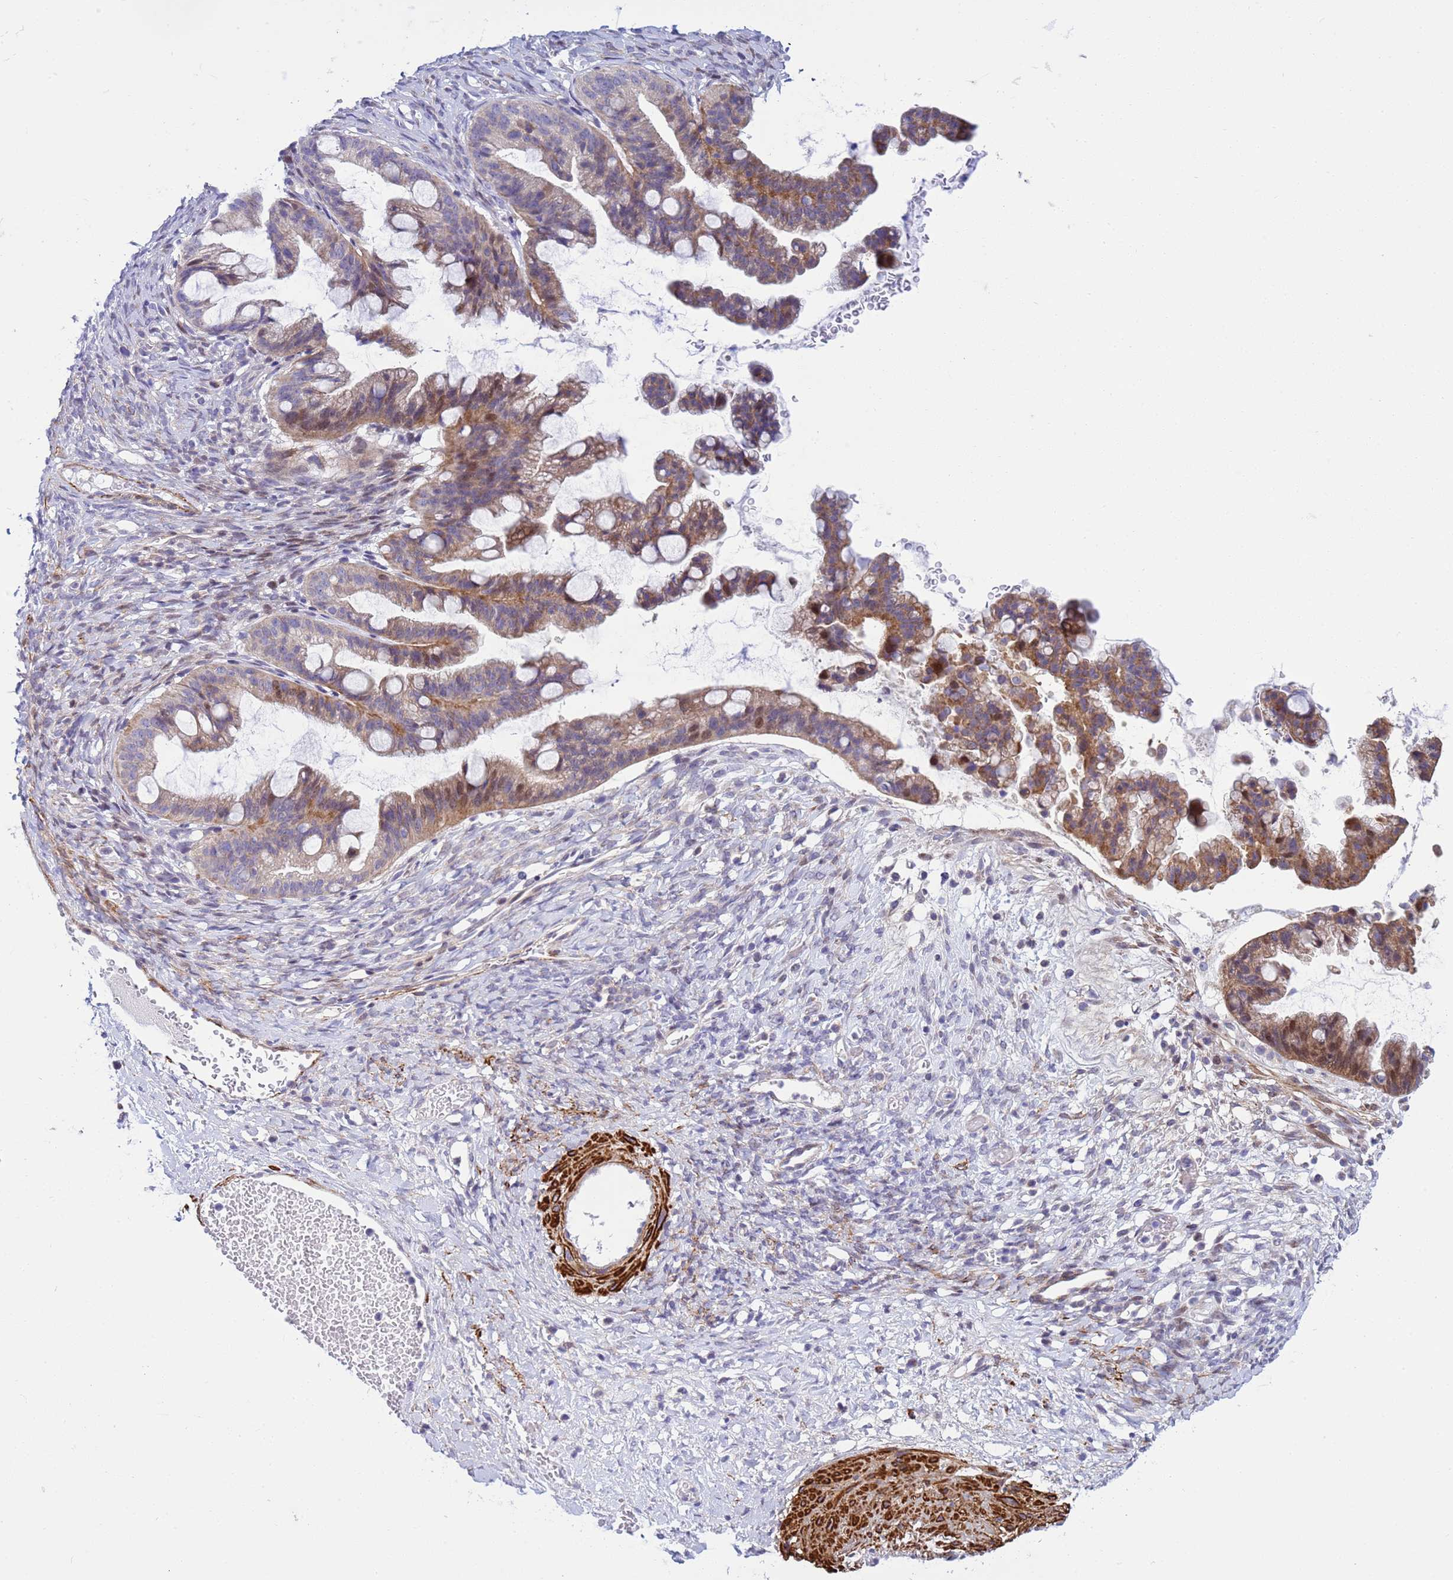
{"staining": {"intensity": "moderate", "quantity": "25%-75%", "location": "cytoplasmic/membranous,nuclear"}, "tissue": "ovarian cancer", "cell_type": "Tumor cells", "image_type": "cancer", "snomed": [{"axis": "morphology", "description": "Cystadenocarcinoma, mucinous, NOS"}, {"axis": "topography", "description": "Ovary"}], "caption": "Immunohistochemical staining of human ovarian cancer exhibits medium levels of moderate cytoplasmic/membranous and nuclear protein positivity in about 25%-75% of tumor cells. Nuclei are stained in blue.", "gene": "P2RX7", "patient": {"sex": "female", "age": 73}}